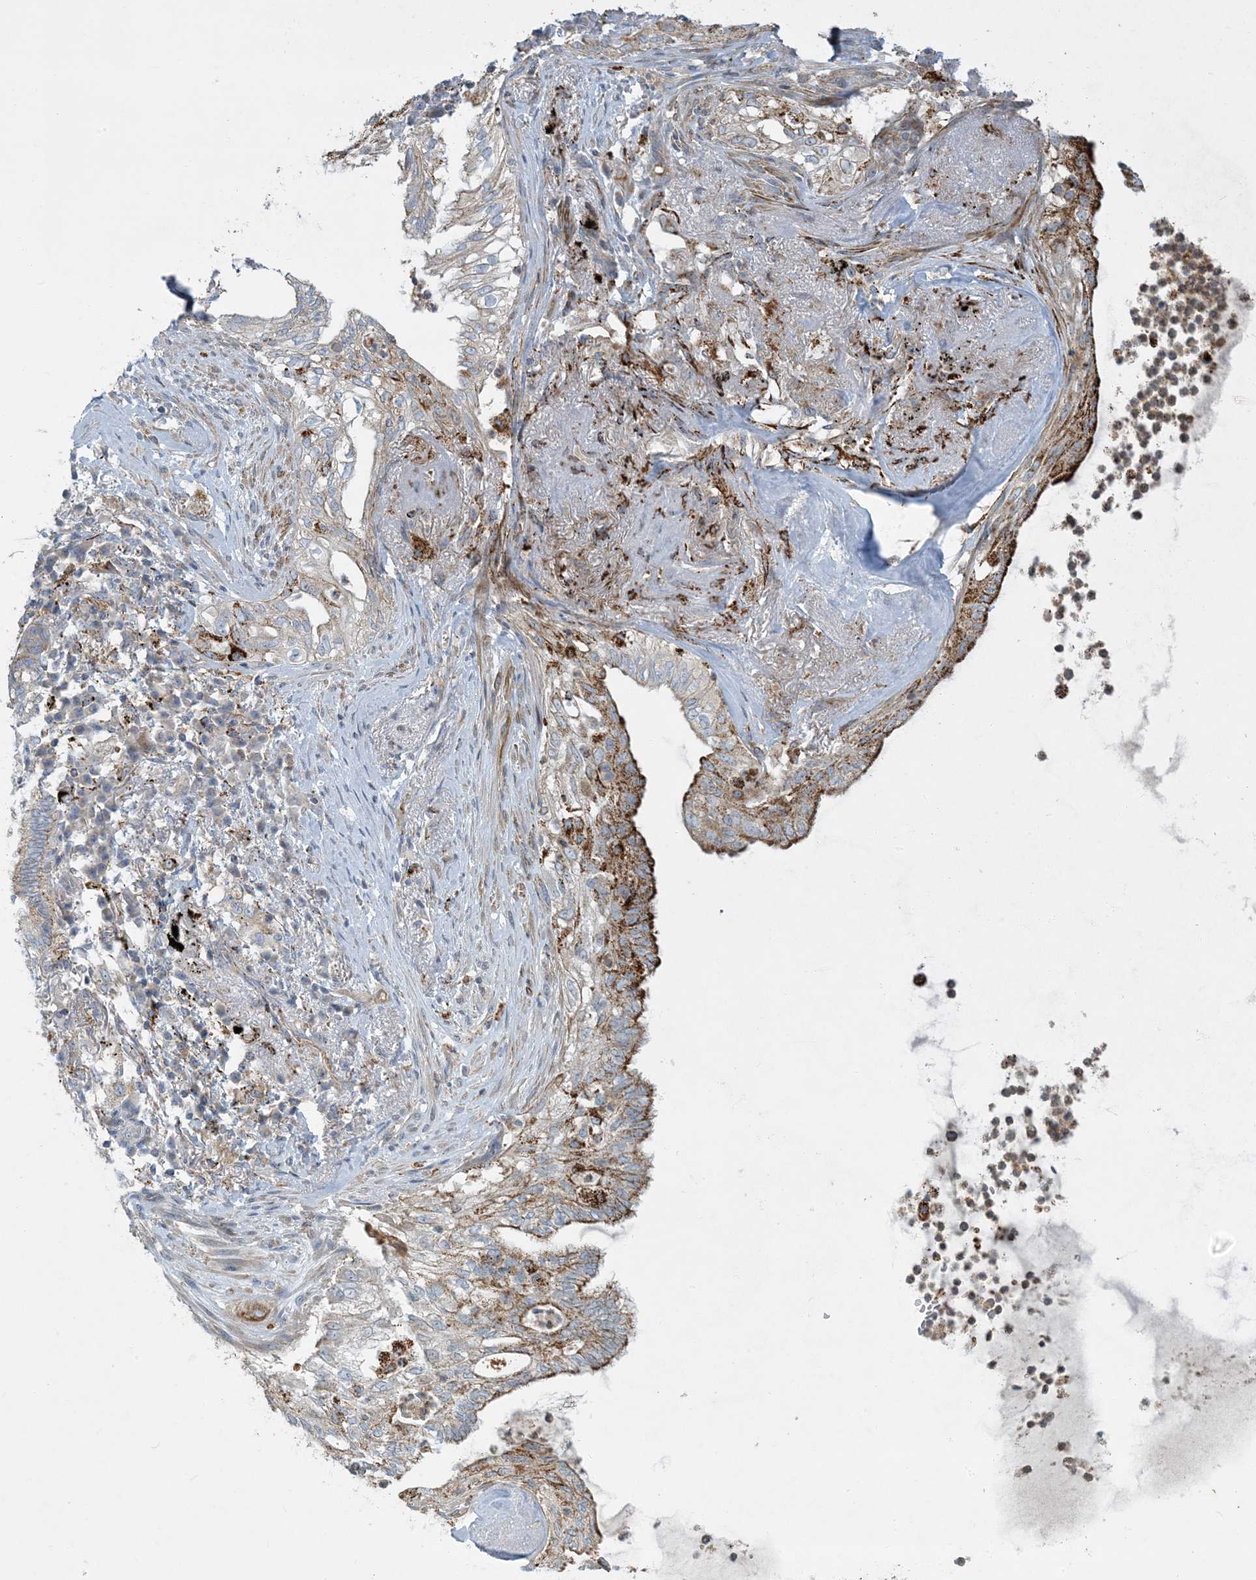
{"staining": {"intensity": "strong", "quantity": "<25%", "location": "cytoplasmic/membranous"}, "tissue": "lung cancer", "cell_type": "Tumor cells", "image_type": "cancer", "snomed": [{"axis": "morphology", "description": "Adenocarcinoma, NOS"}, {"axis": "topography", "description": "Lung"}], "caption": "Lung cancer stained with a protein marker demonstrates strong staining in tumor cells.", "gene": "LTN1", "patient": {"sex": "female", "age": 70}}